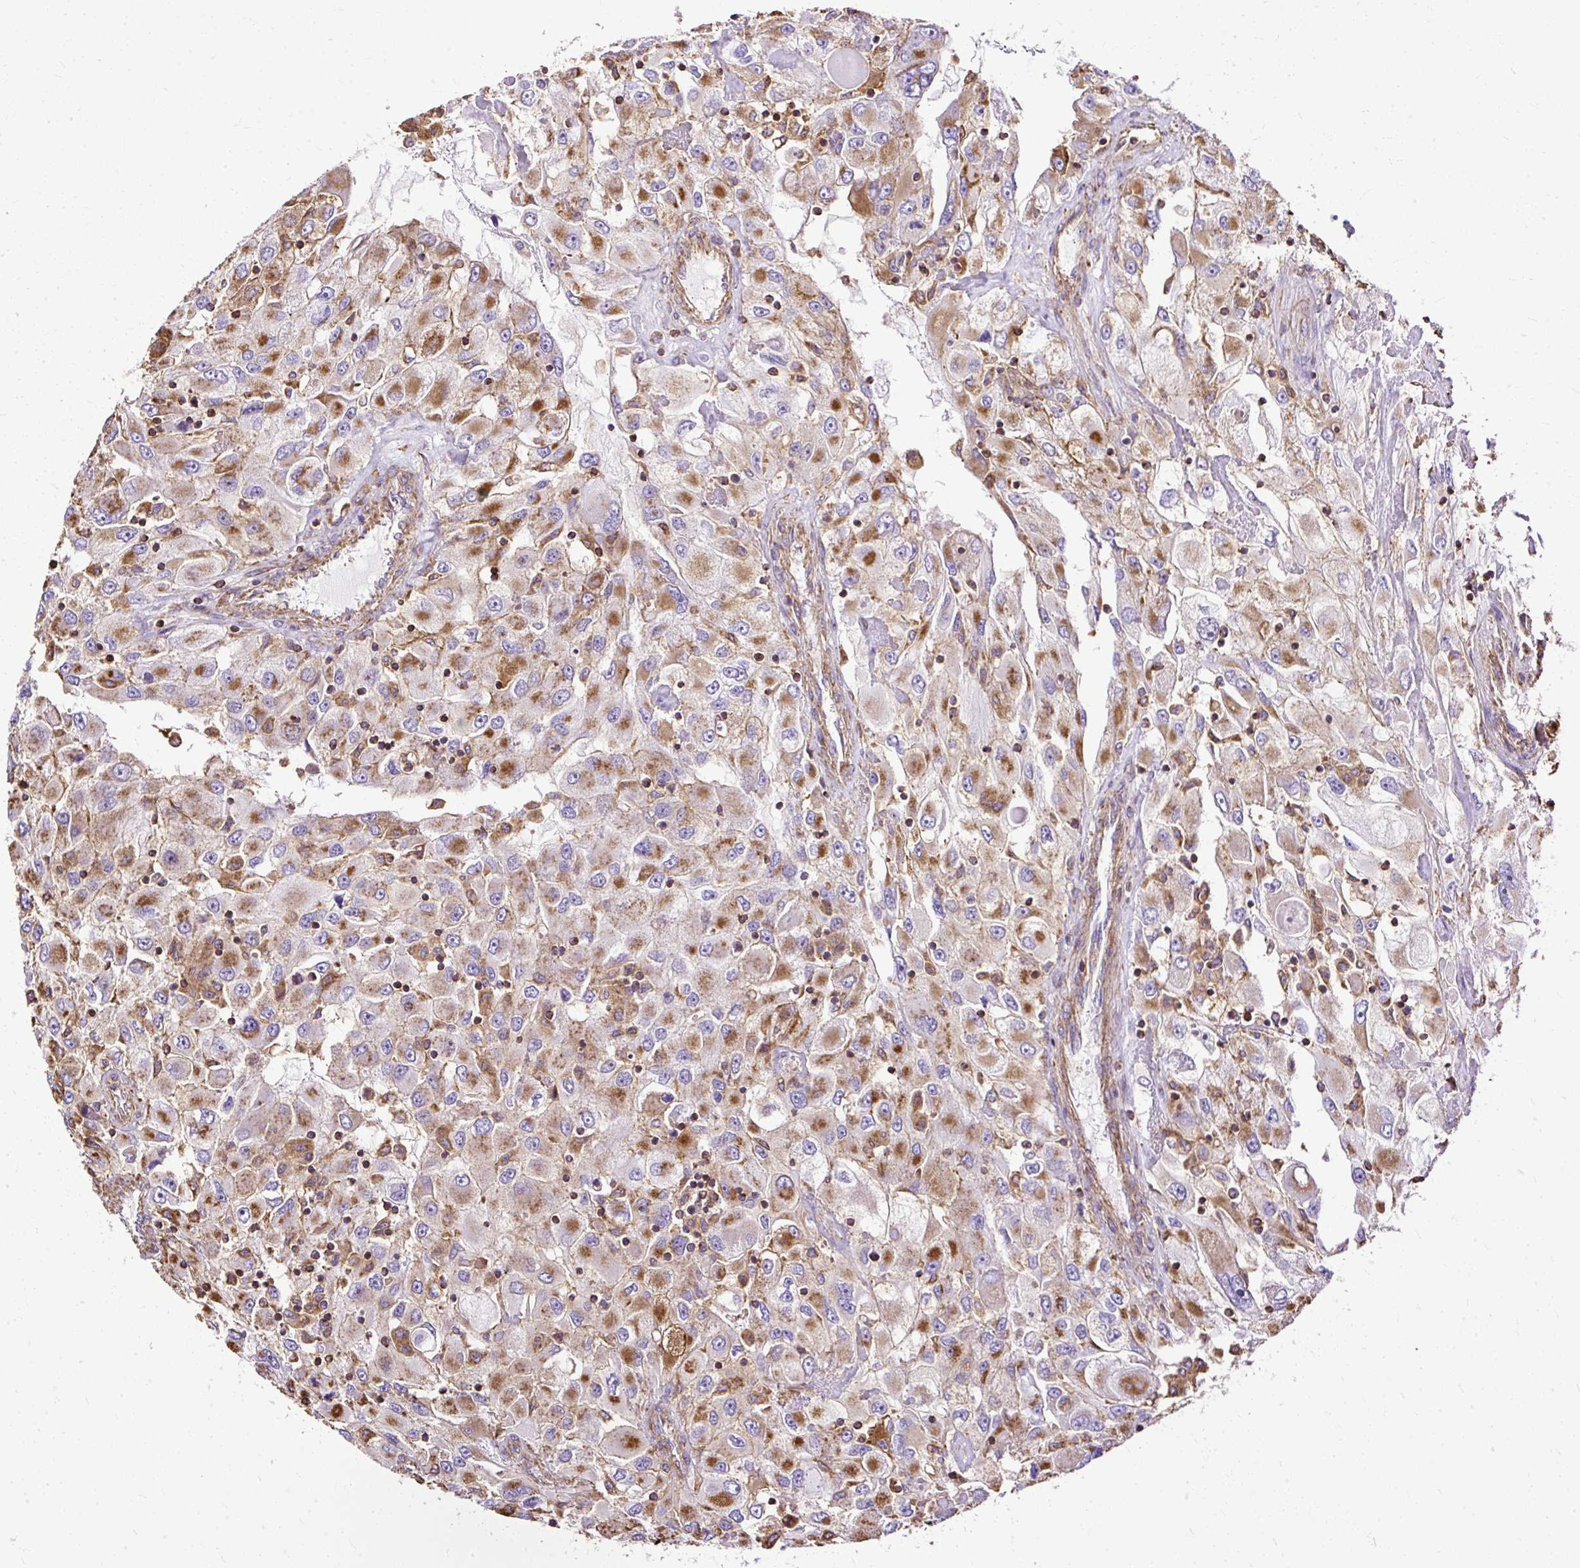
{"staining": {"intensity": "moderate", "quantity": "25%-75%", "location": "cytoplasmic/membranous"}, "tissue": "renal cancer", "cell_type": "Tumor cells", "image_type": "cancer", "snomed": [{"axis": "morphology", "description": "Adenocarcinoma, NOS"}, {"axis": "topography", "description": "Kidney"}], "caption": "Human adenocarcinoma (renal) stained for a protein (brown) displays moderate cytoplasmic/membranous positive expression in approximately 25%-75% of tumor cells.", "gene": "KLHL11", "patient": {"sex": "female", "age": 52}}